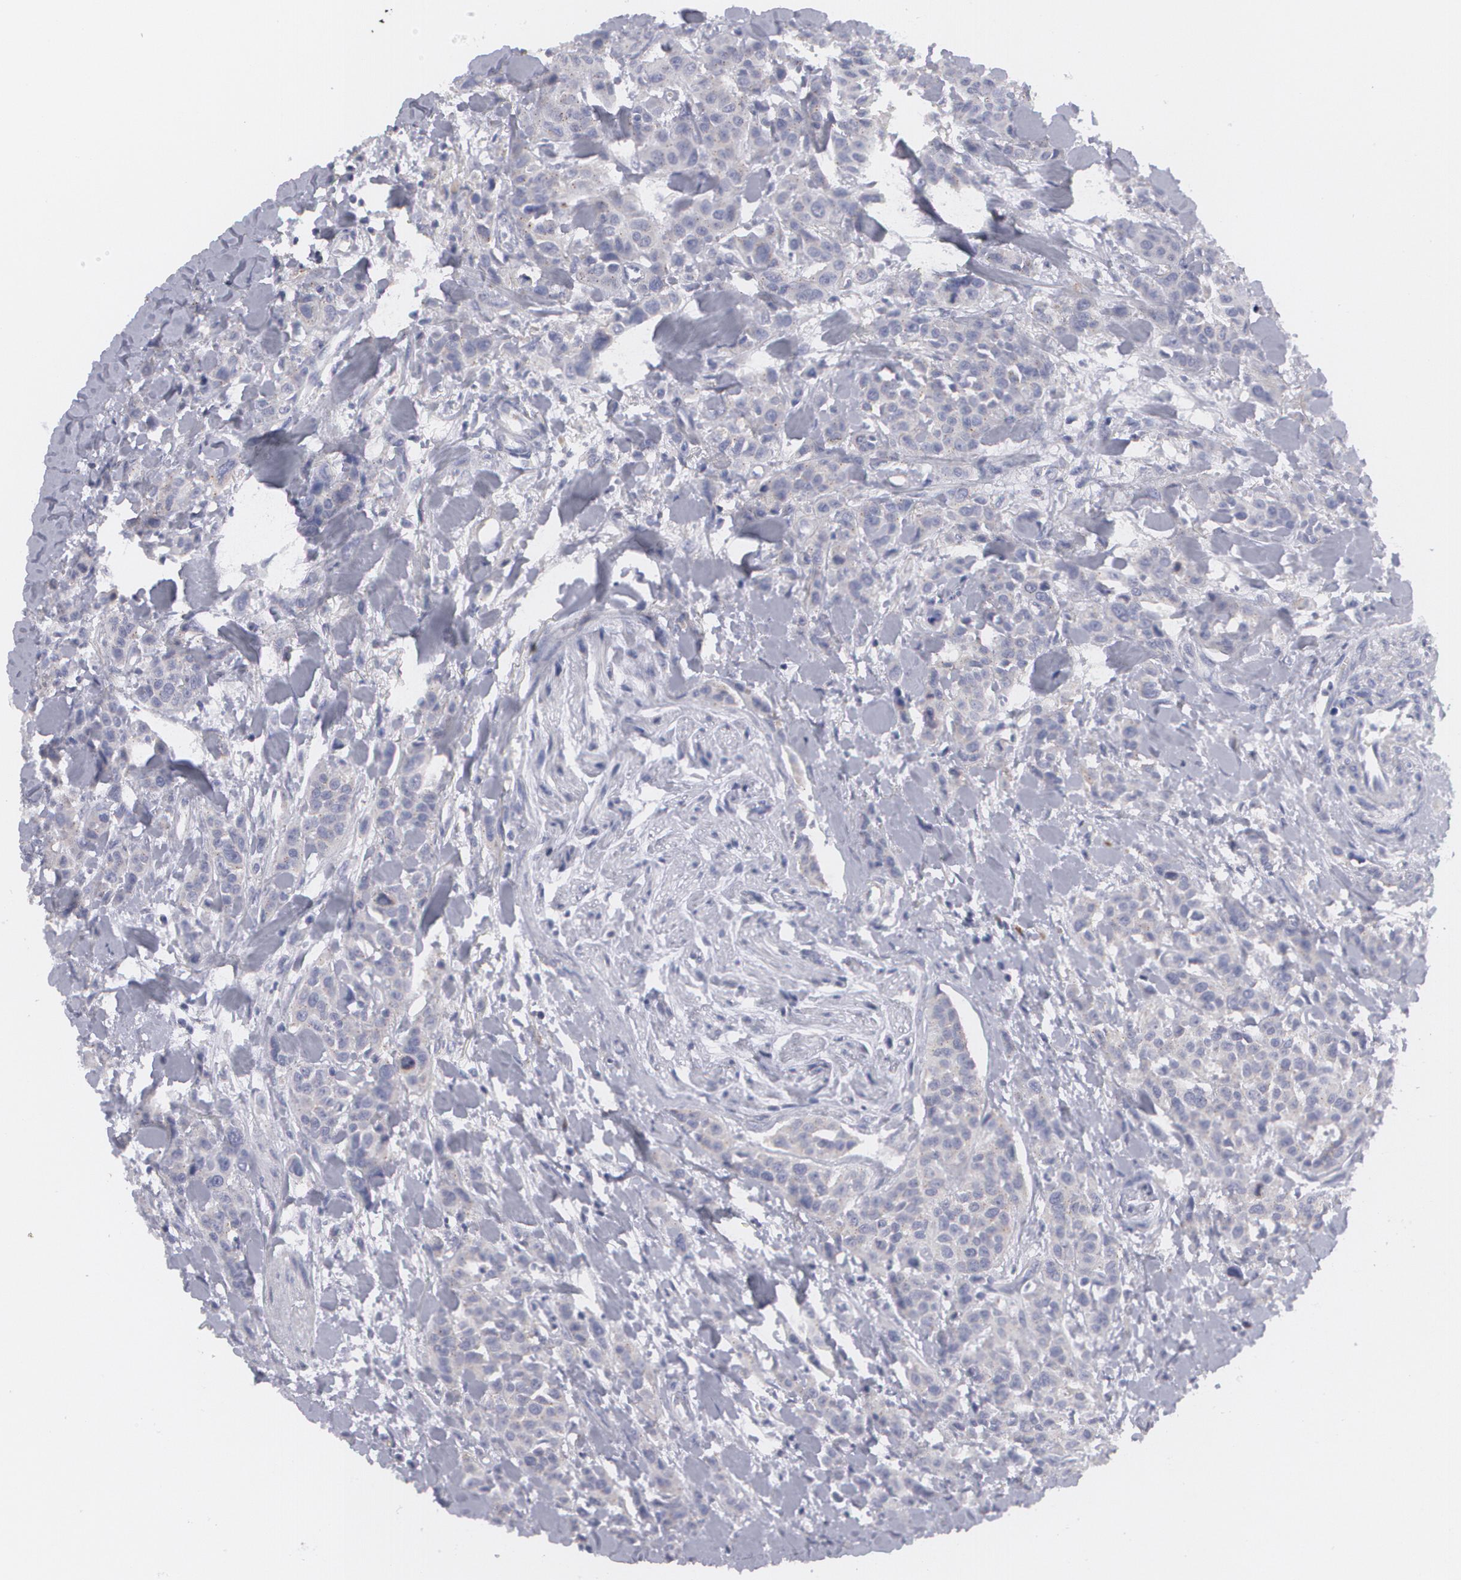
{"staining": {"intensity": "negative", "quantity": "none", "location": "none"}, "tissue": "urothelial cancer", "cell_type": "Tumor cells", "image_type": "cancer", "snomed": [{"axis": "morphology", "description": "Urothelial carcinoma, High grade"}, {"axis": "topography", "description": "Urinary bladder"}], "caption": "Immunohistochemistry (IHC) micrograph of neoplastic tissue: human urothelial carcinoma (high-grade) stained with DAB shows no significant protein staining in tumor cells.", "gene": "MBNL3", "patient": {"sex": "male", "age": 56}}